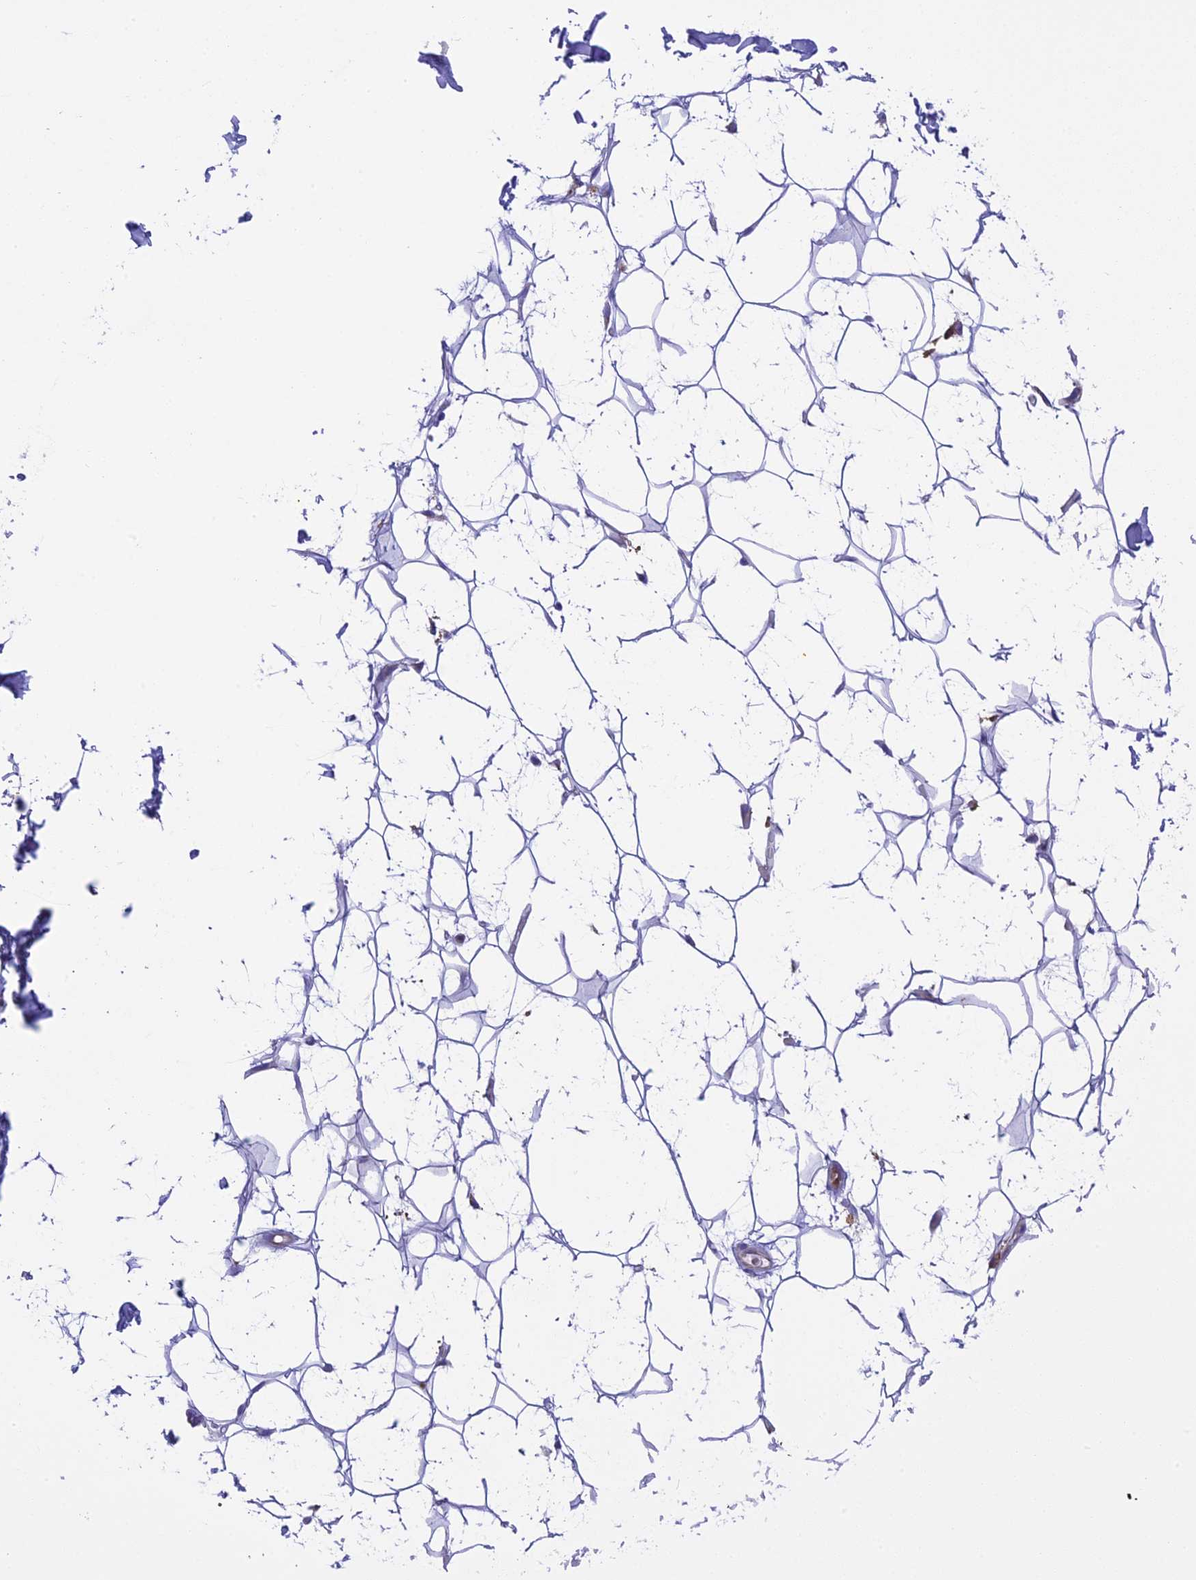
{"staining": {"intensity": "weak", "quantity": ">75%", "location": "cytoplasmic/membranous"}, "tissue": "adipose tissue", "cell_type": "Adipocytes", "image_type": "normal", "snomed": [{"axis": "morphology", "description": "Normal tissue, NOS"}, {"axis": "topography", "description": "Breast"}], "caption": "Adipocytes reveal low levels of weak cytoplasmic/membranous staining in approximately >75% of cells in normal adipose tissue.", "gene": "CORO7", "patient": {"sex": "female", "age": 26}}